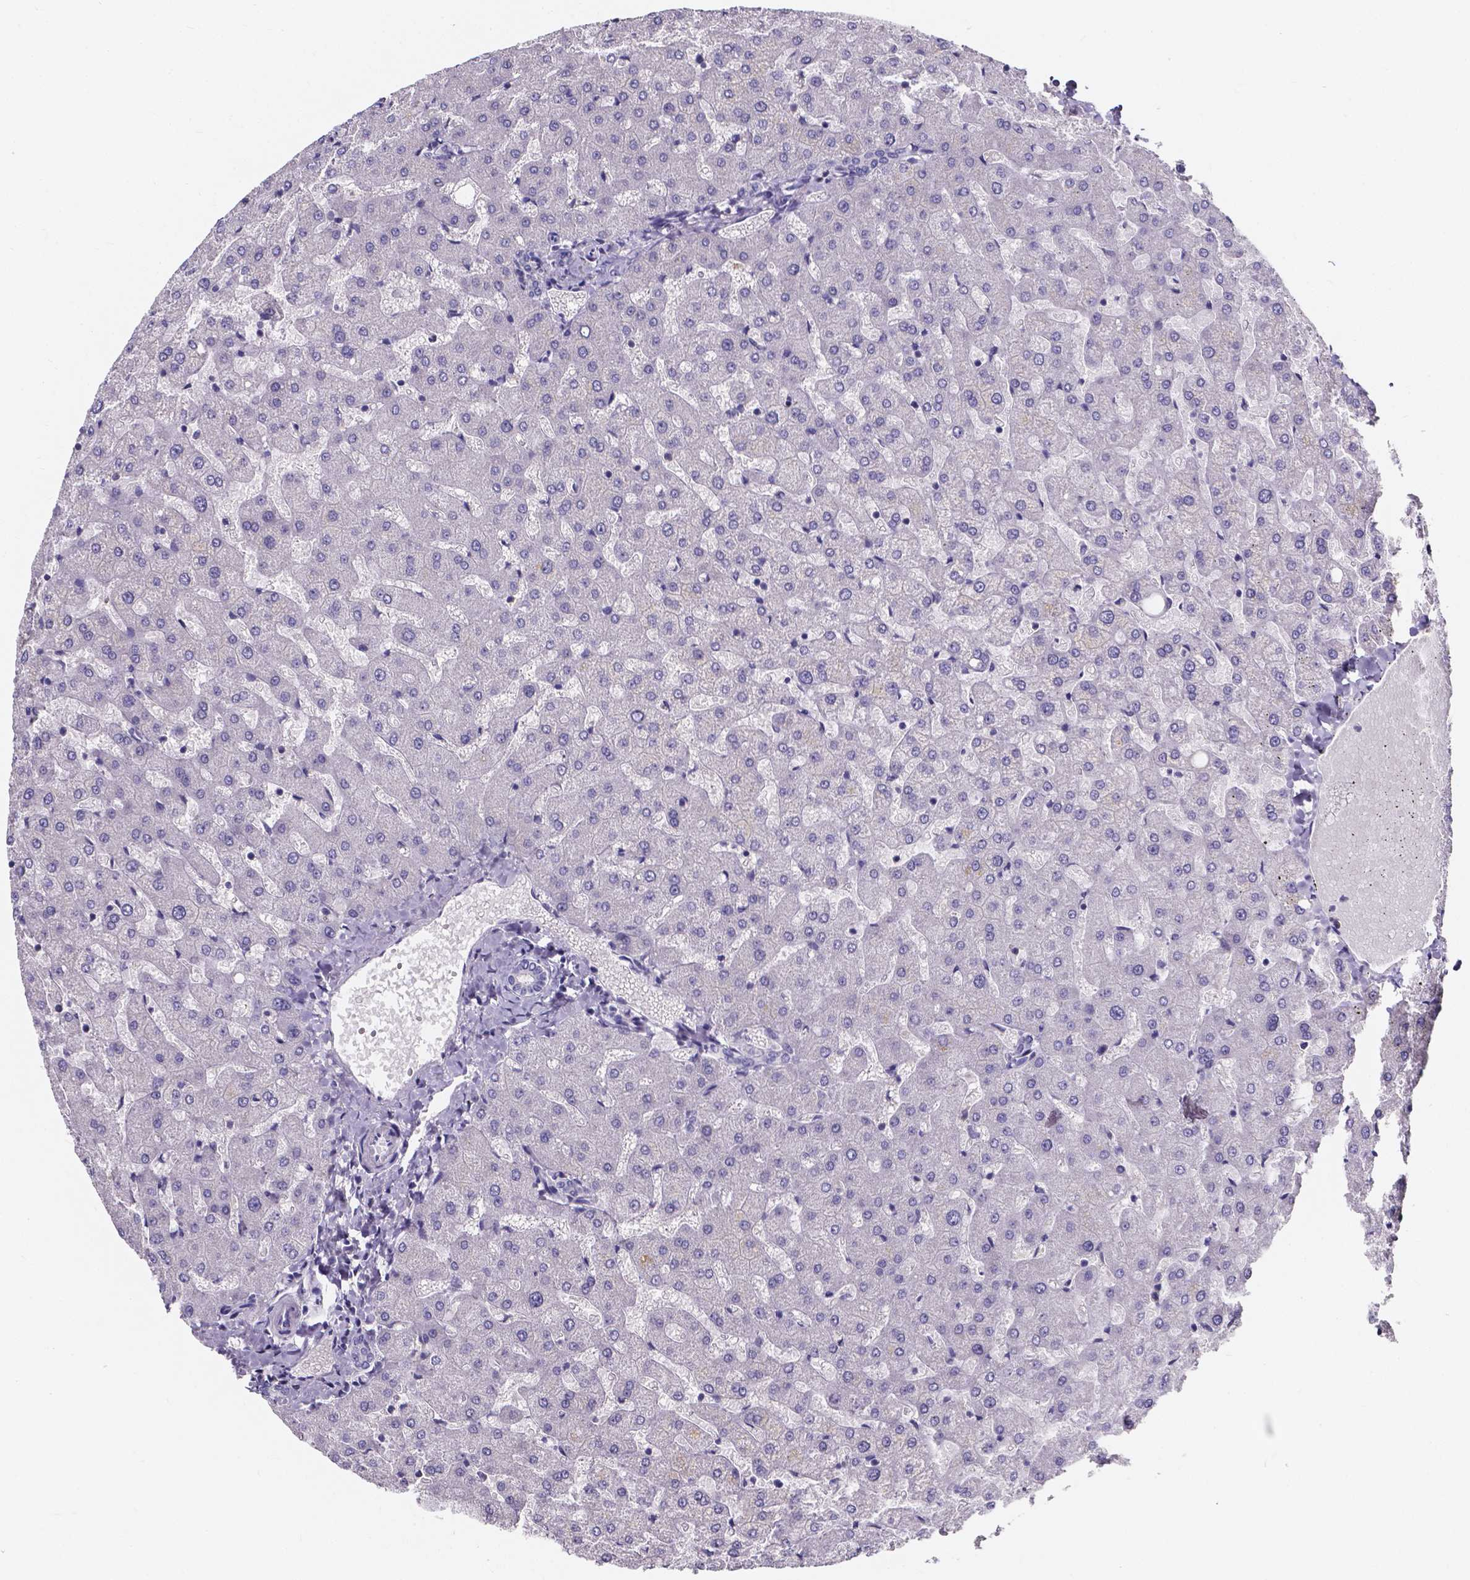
{"staining": {"intensity": "negative", "quantity": "none", "location": "none"}, "tissue": "liver", "cell_type": "Cholangiocytes", "image_type": "normal", "snomed": [{"axis": "morphology", "description": "Normal tissue, NOS"}, {"axis": "topography", "description": "Liver"}], "caption": "An immunohistochemistry (IHC) histopathology image of normal liver is shown. There is no staining in cholangiocytes of liver. Nuclei are stained in blue.", "gene": "SPOCD1", "patient": {"sex": "female", "age": 50}}